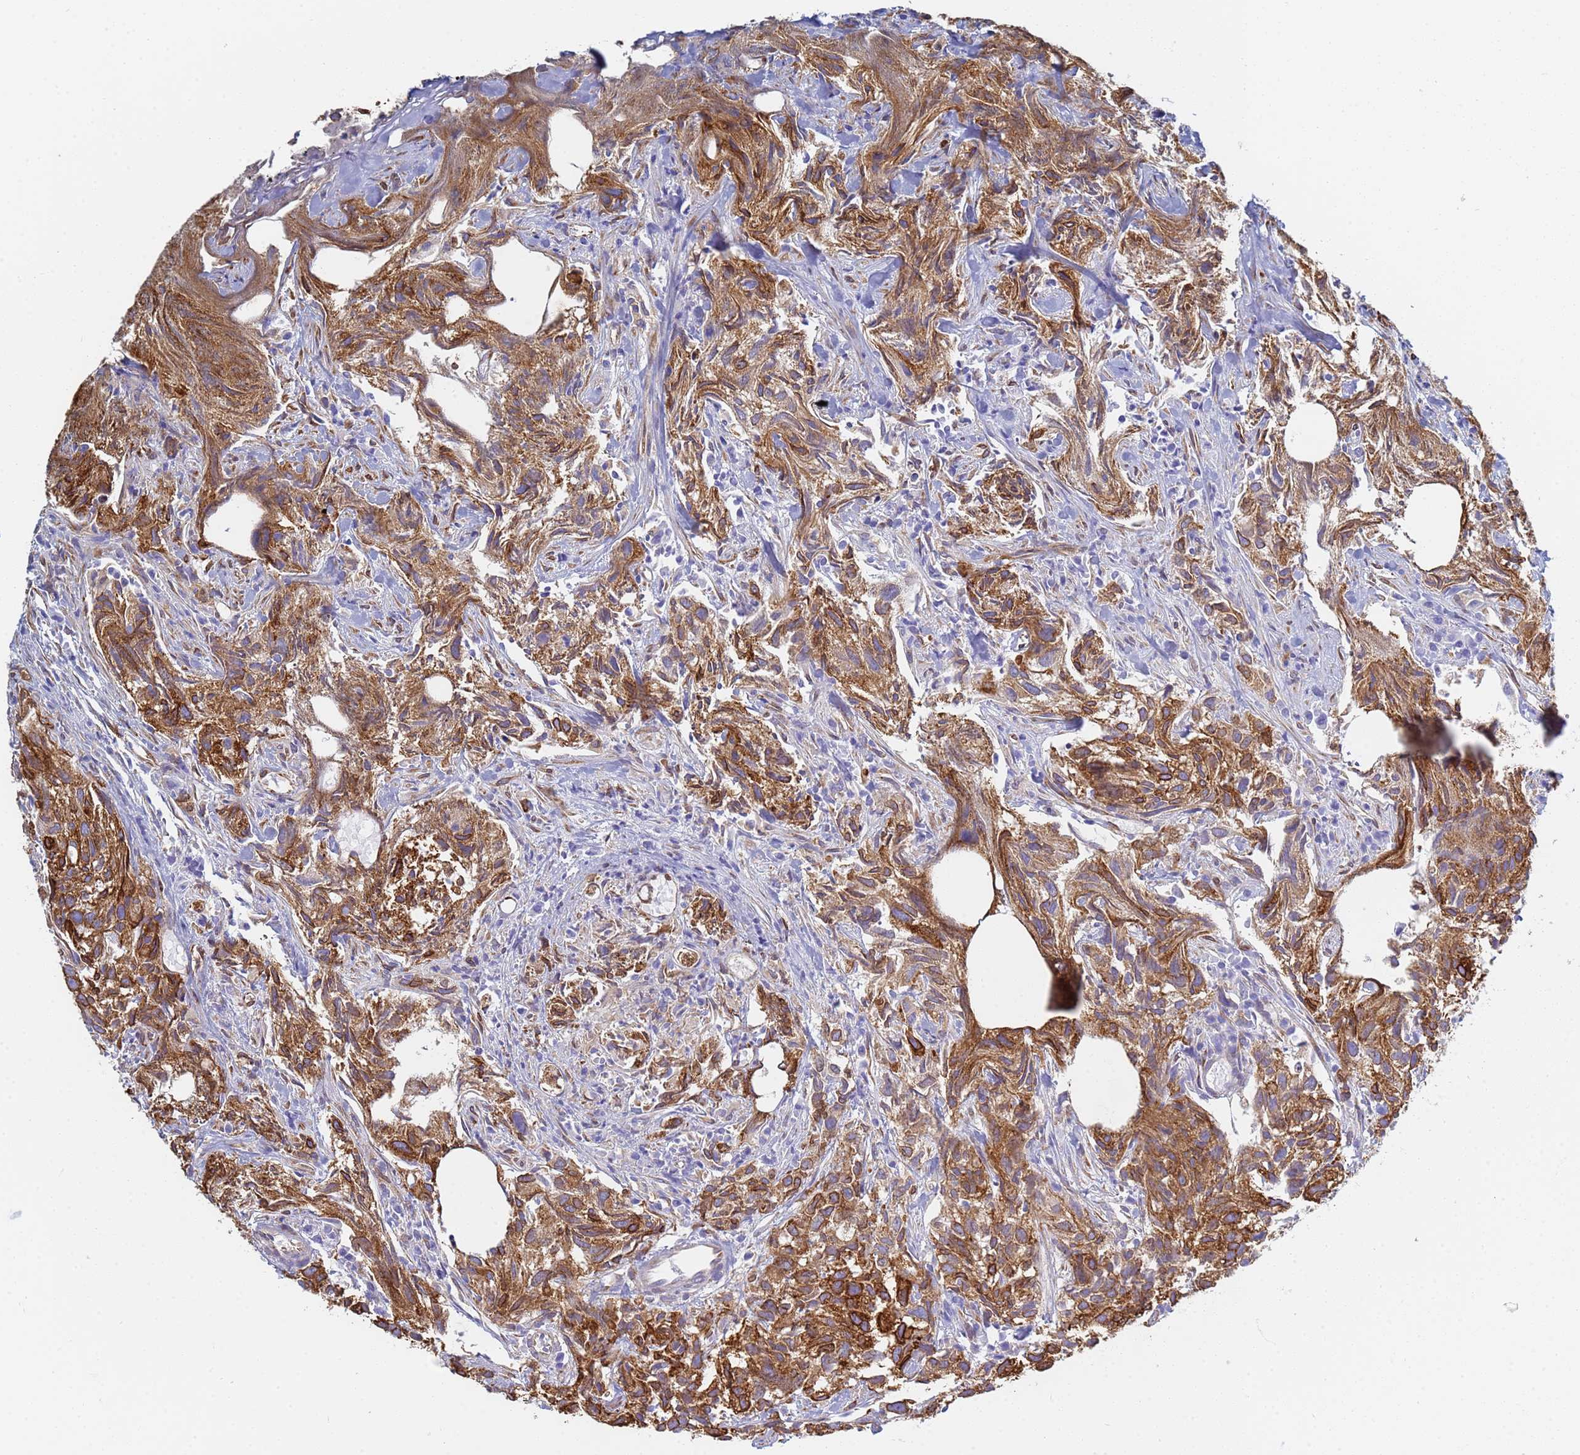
{"staining": {"intensity": "strong", "quantity": ">75%", "location": "cytoplasmic/membranous"}, "tissue": "urothelial cancer", "cell_type": "Tumor cells", "image_type": "cancer", "snomed": [{"axis": "morphology", "description": "Urothelial carcinoma, High grade"}, {"axis": "topography", "description": "Urinary bladder"}], "caption": "This is a histology image of IHC staining of urothelial cancer, which shows strong staining in the cytoplasmic/membranous of tumor cells.", "gene": "GDAP2", "patient": {"sex": "female", "age": 75}}